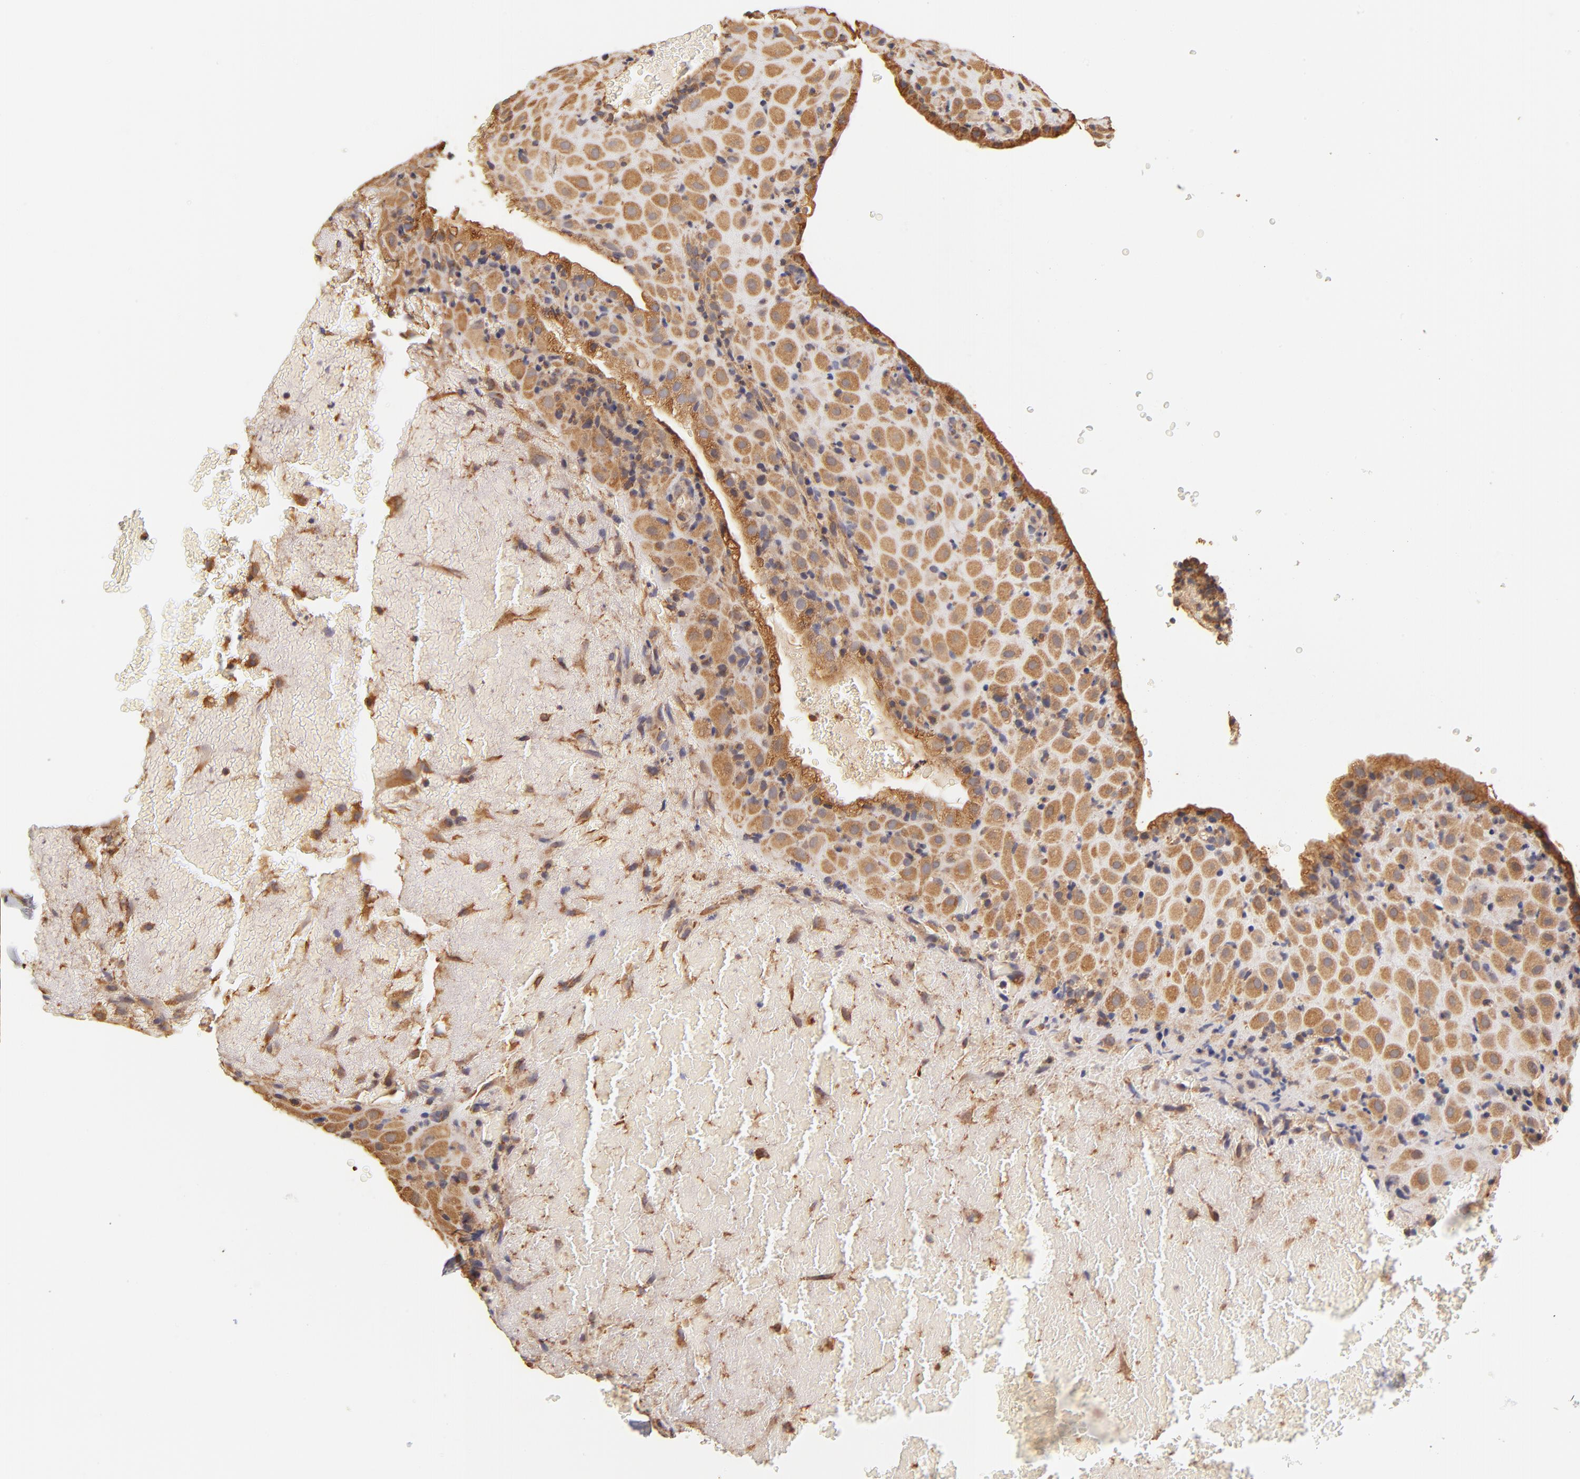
{"staining": {"intensity": "moderate", "quantity": ">75%", "location": "cytoplasmic/membranous"}, "tissue": "placenta", "cell_type": "Decidual cells", "image_type": "normal", "snomed": [{"axis": "morphology", "description": "Normal tissue, NOS"}, {"axis": "topography", "description": "Placenta"}], "caption": "A micrograph of placenta stained for a protein demonstrates moderate cytoplasmic/membranous brown staining in decidual cells.", "gene": "FCMR", "patient": {"sex": "female", "age": 19}}